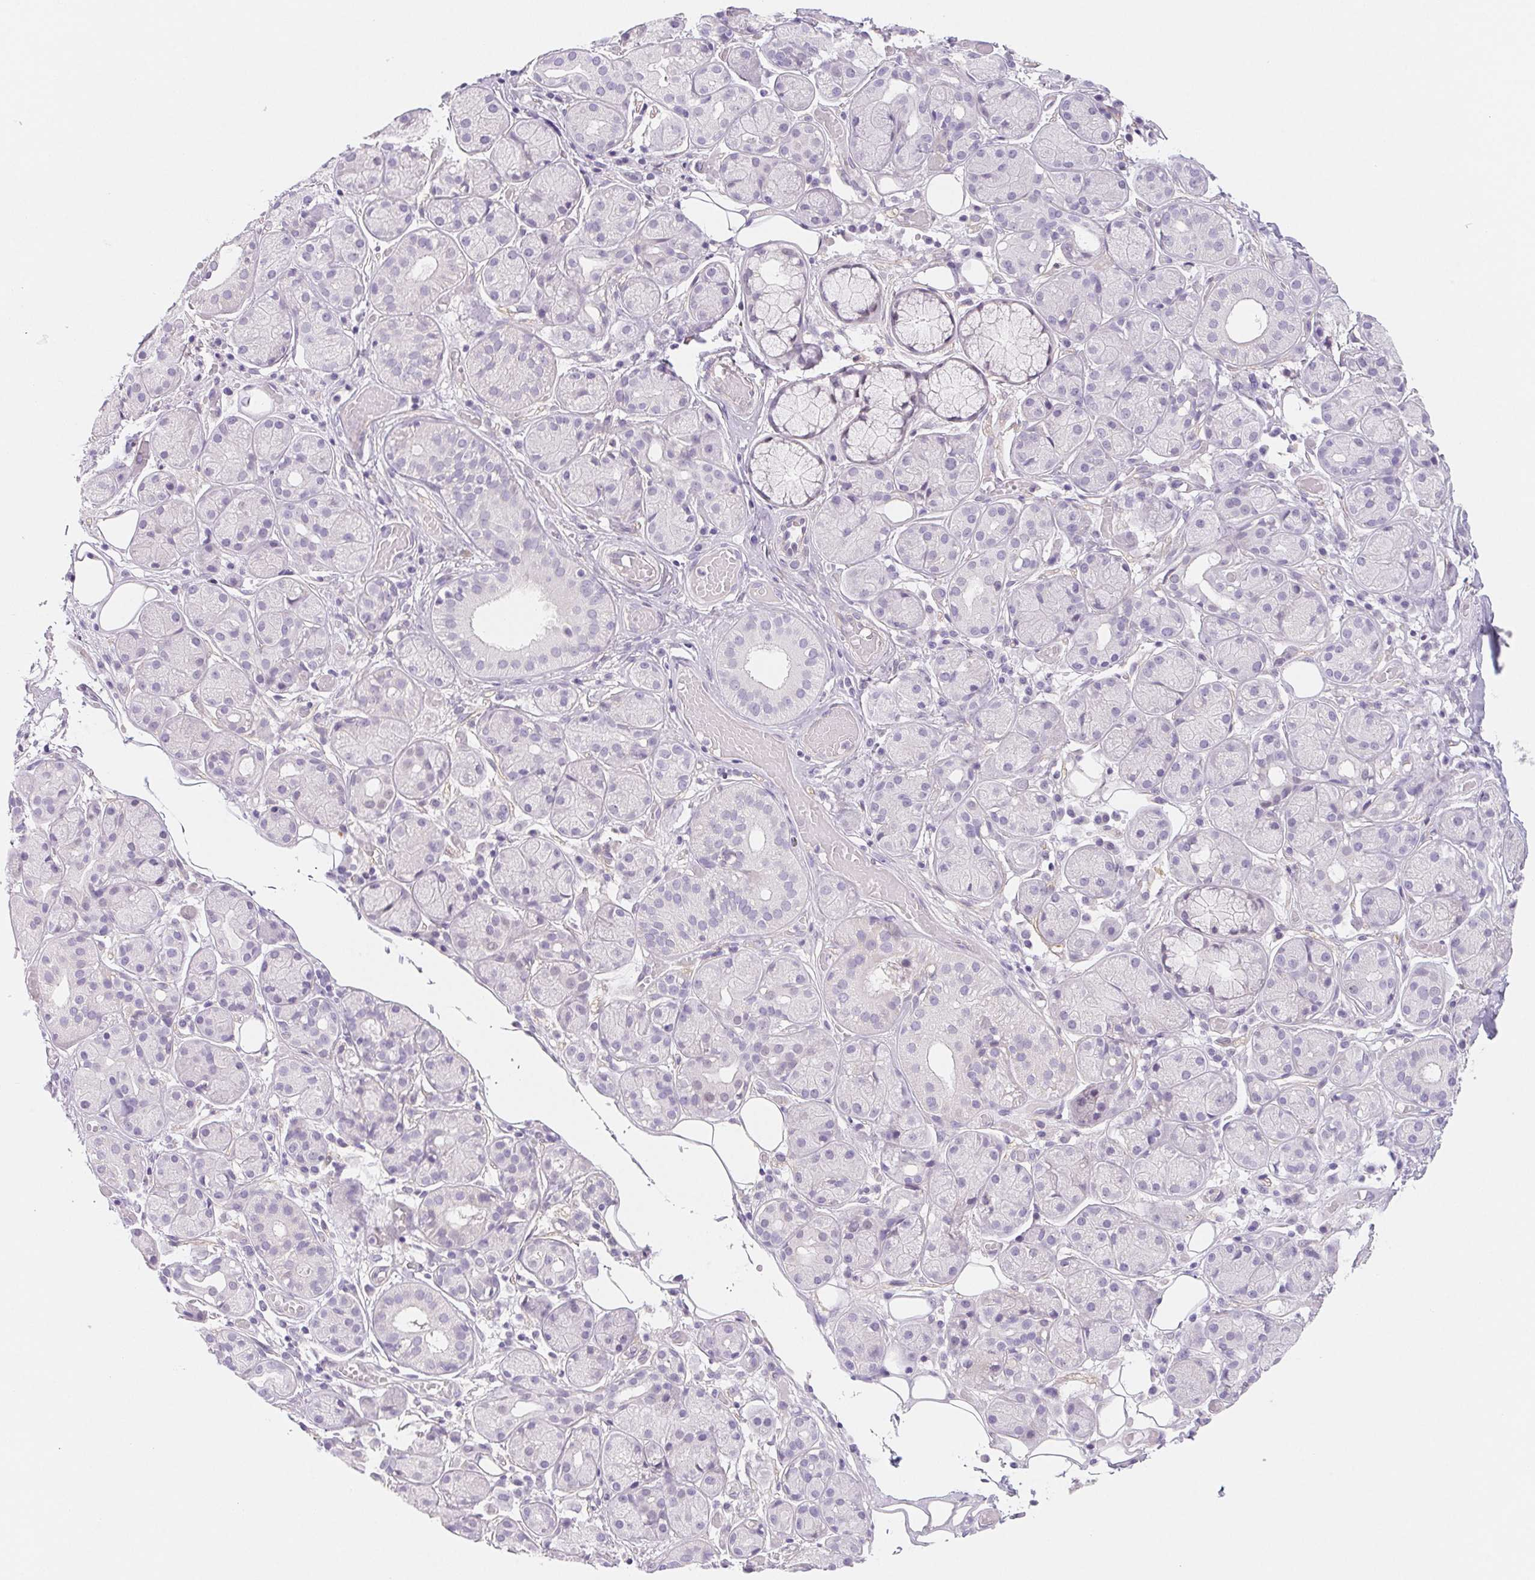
{"staining": {"intensity": "negative", "quantity": "none", "location": "none"}, "tissue": "salivary gland", "cell_type": "Glandular cells", "image_type": "normal", "snomed": [{"axis": "morphology", "description": "Normal tissue, NOS"}, {"axis": "topography", "description": "Salivary gland"}, {"axis": "topography", "description": "Peripheral nerve tissue"}], "caption": "This histopathology image is of benign salivary gland stained with IHC to label a protein in brown with the nuclei are counter-stained blue. There is no expression in glandular cells.", "gene": "CTNND2", "patient": {"sex": "male", "age": 71}}